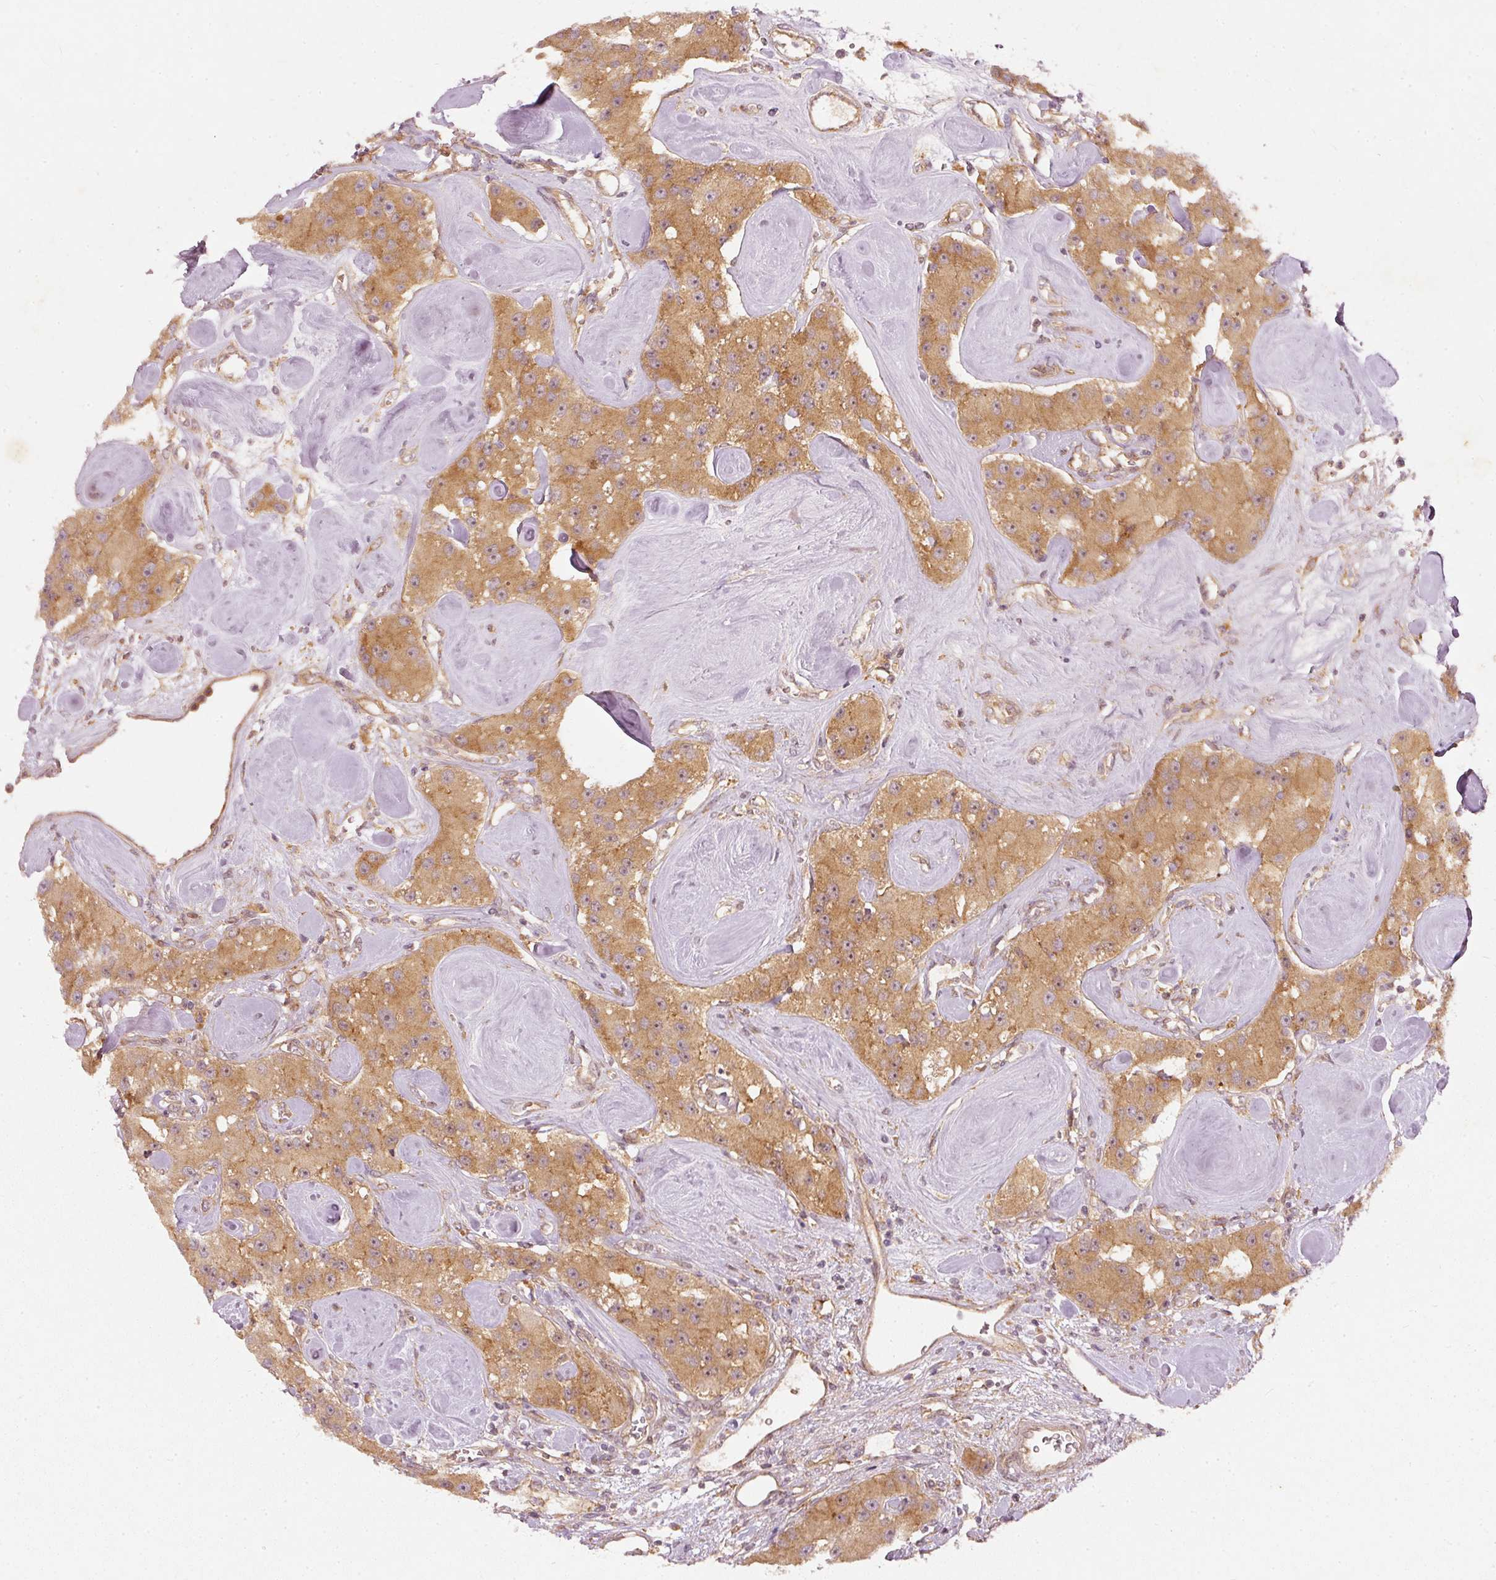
{"staining": {"intensity": "moderate", "quantity": ">75%", "location": "cytoplasmic/membranous"}, "tissue": "carcinoid", "cell_type": "Tumor cells", "image_type": "cancer", "snomed": [{"axis": "morphology", "description": "Carcinoid, malignant, NOS"}, {"axis": "topography", "description": "Pancreas"}], "caption": "Carcinoid stained for a protein shows moderate cytoplasmic/membranous positivity in tumor cells.", "gene": "ZNF580", "patient": {"sex": "male", "age": 41}}